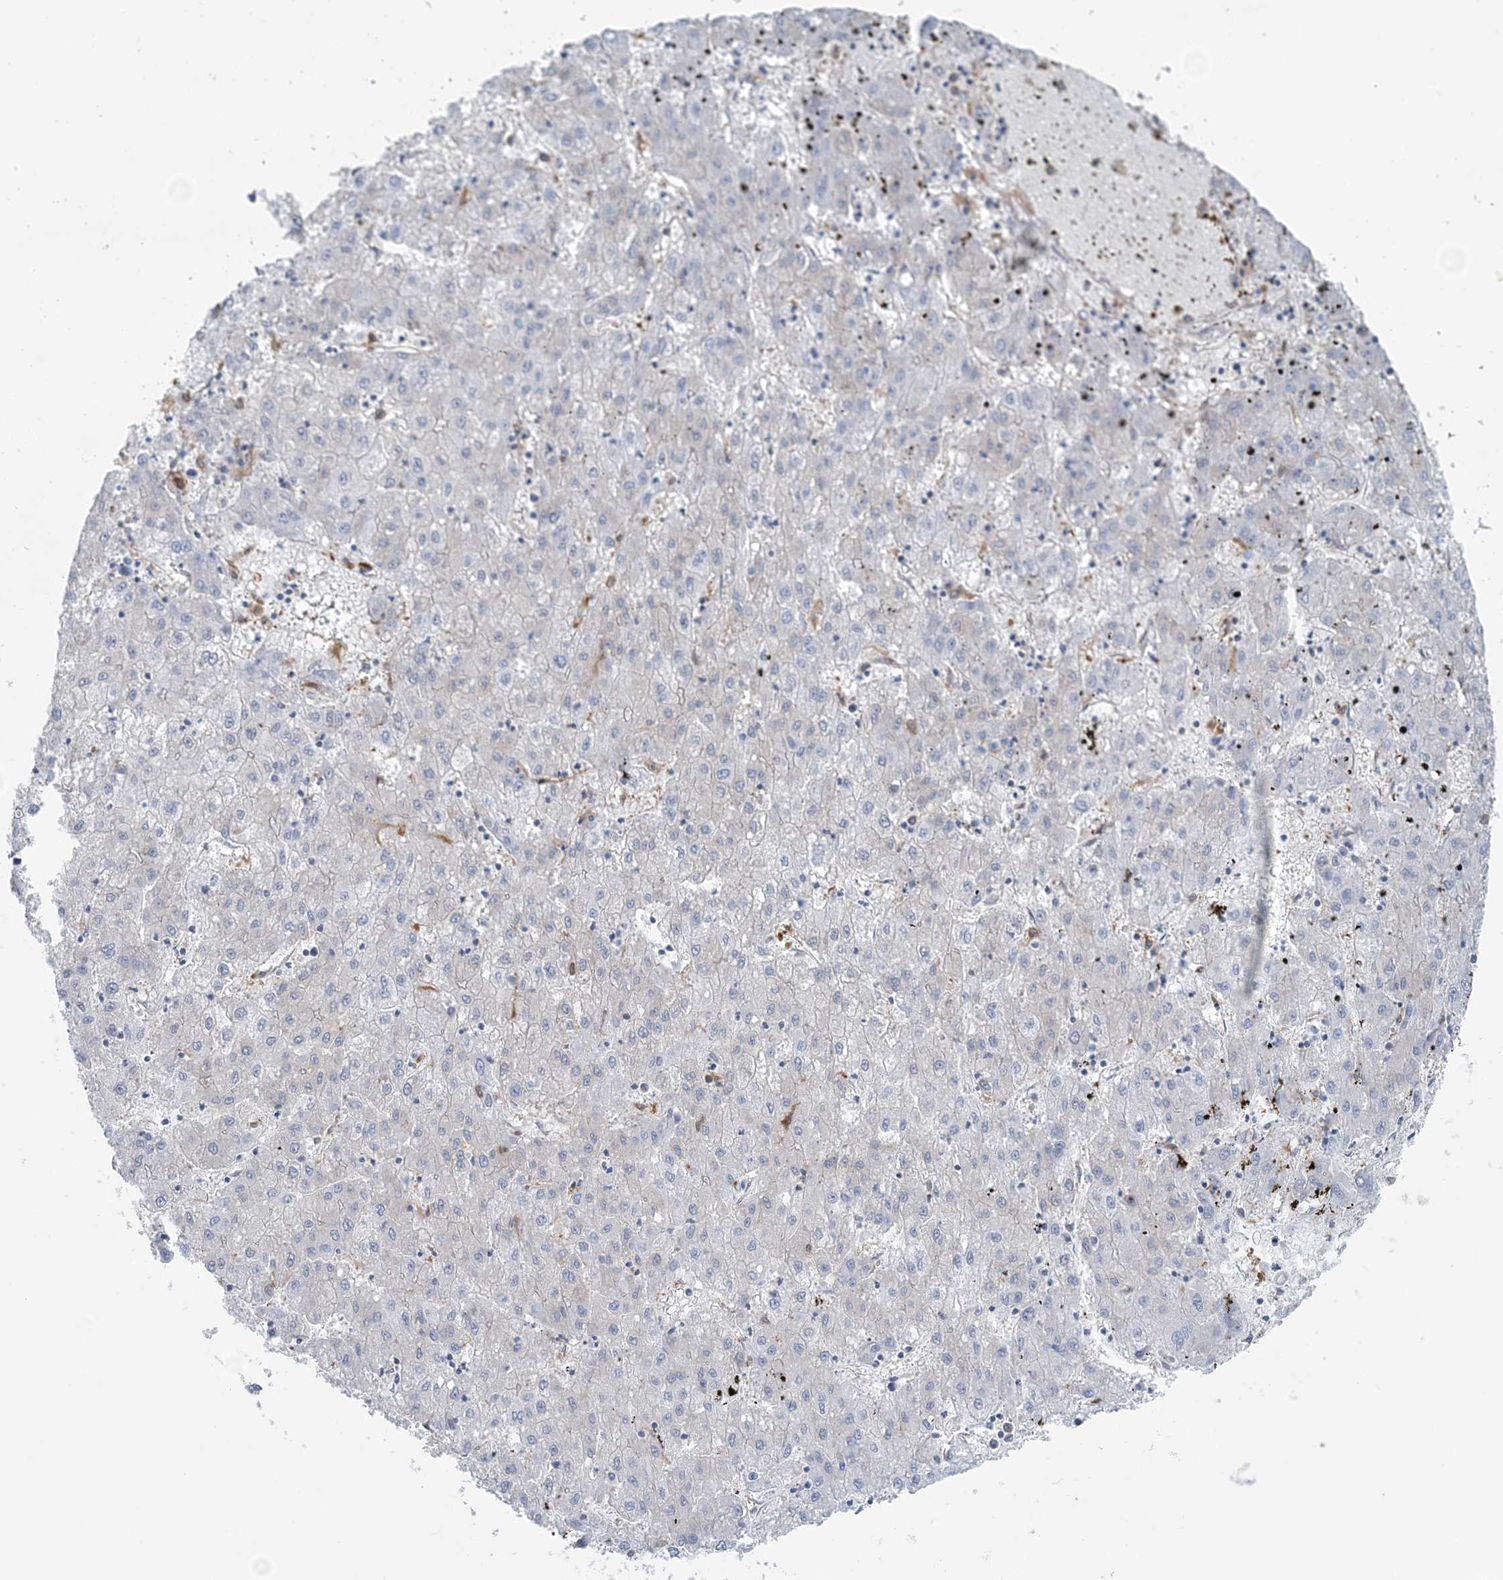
{"staining": {"intensity": "negative", "quantity": "none", "location": "none"}, "tissue": "liver cancer", "cell_type": "Tumor cells", "image_type": "cancer", "snomed": [{"axis": "morphology", "description": "Carcinoma, Hepatocellular, NOS"}, {"axis": "topography", "description": "Liver"}], "caption": "A photomicrograph of human liver cancer (hepatocellular carcinoma) is negative for staining in tumor cells.", "gene": "SNX2", "patient": {"sex": "male", "age": 72}}